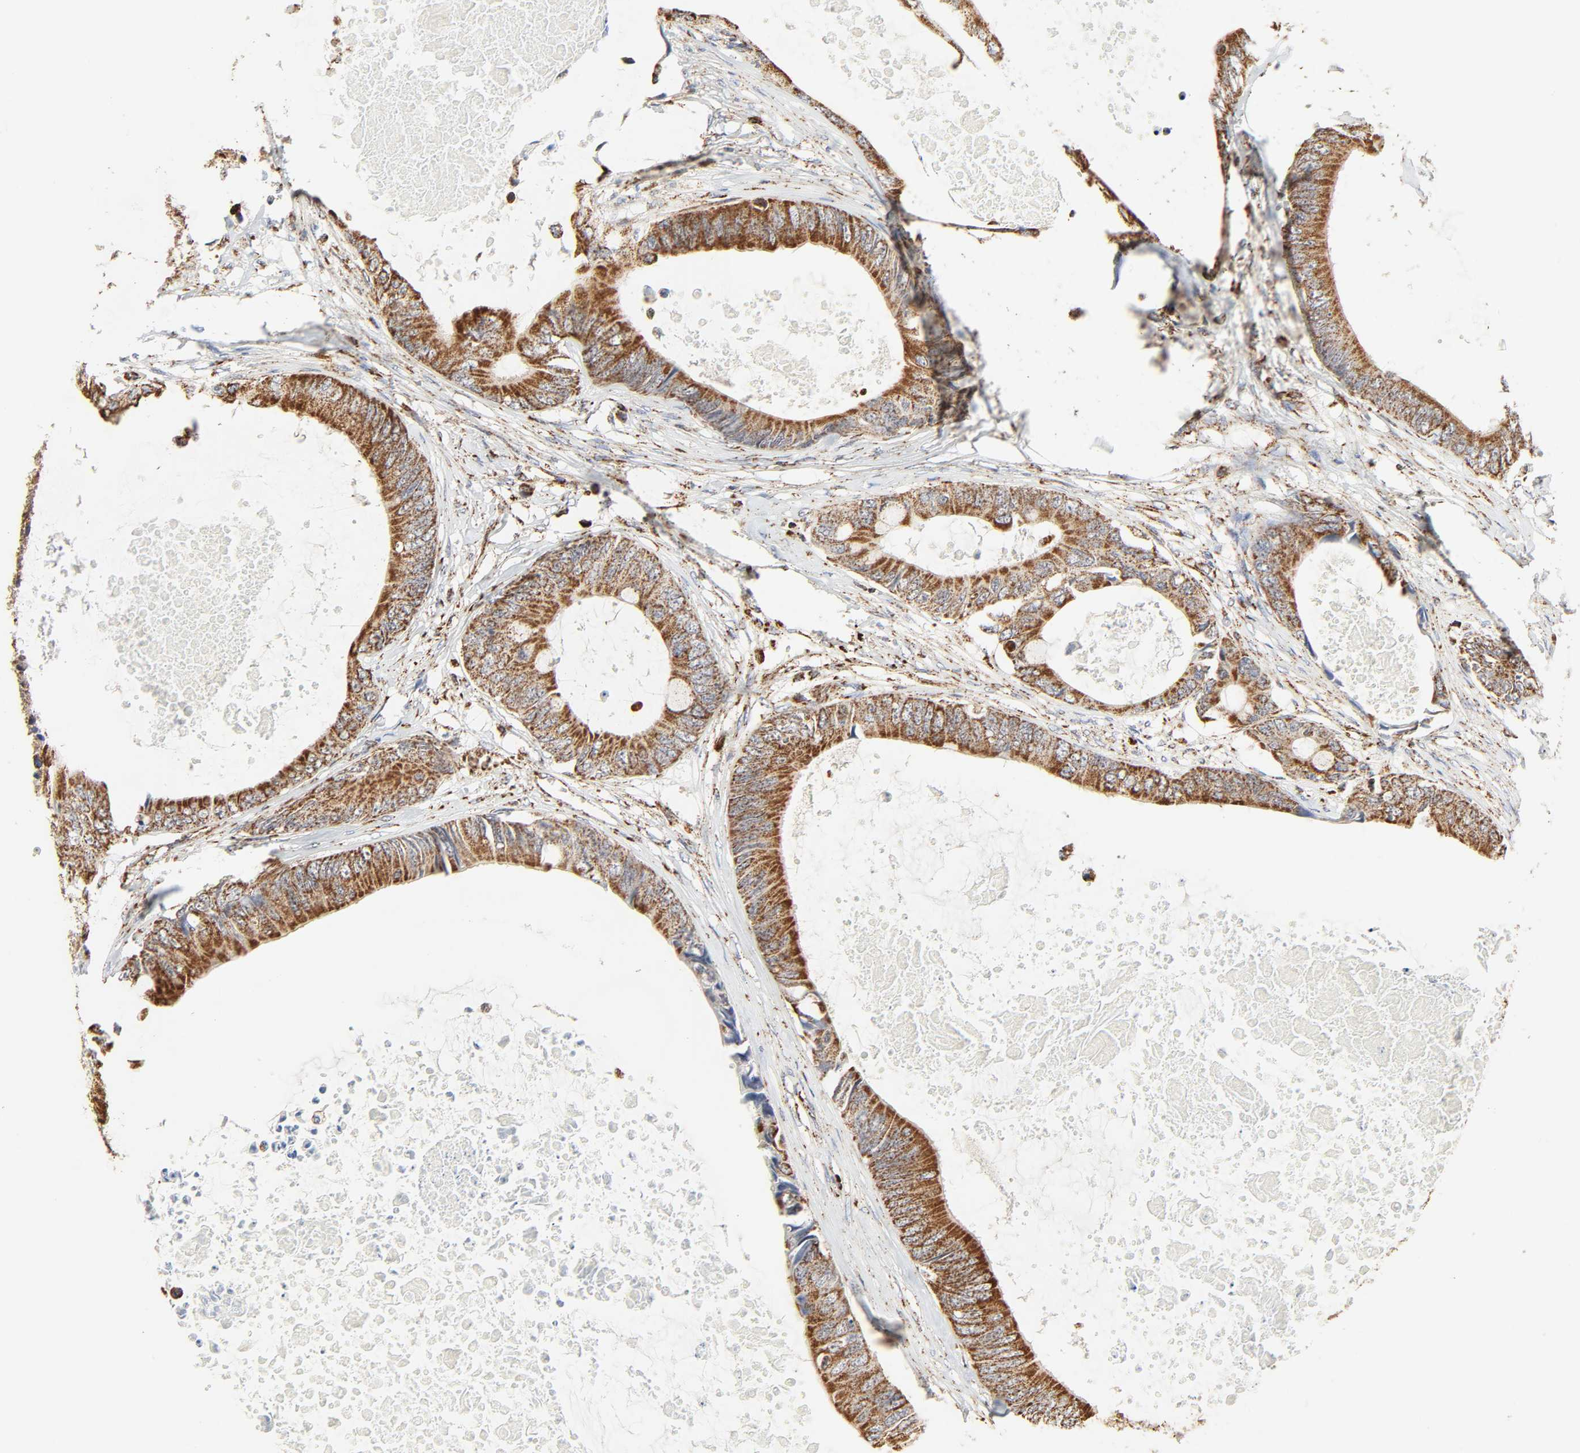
{"staining": {"intensity": "strong", "quantity": ">75%", "location": "cytoplasmic/membranous"}, "tissue": "colorectal cancer", "cell_type": "Tumor cells", "image_type": "cancer", "snomed": [{"axis": "morphology", "description": "Normal tissue, NOS"}, {"axis": "morphology", "description": "Adenocarcinoma, NOS"}, {"axis": "topography", "description": "Rectum"}, {"axis": "topography", "description": "Peripheral nerve tissue"}], "caption": "Immunohistochemical staining of adenocarcinoma (colorectal) displays high levels of strong cytoplasmic/membranous protein staining in about >75% of tumor cells. (Brightfield microscopy of DAB IHC at high magnification).", "gene": "ZMAT5", "patient": {"sex": "female", "age": 77}}